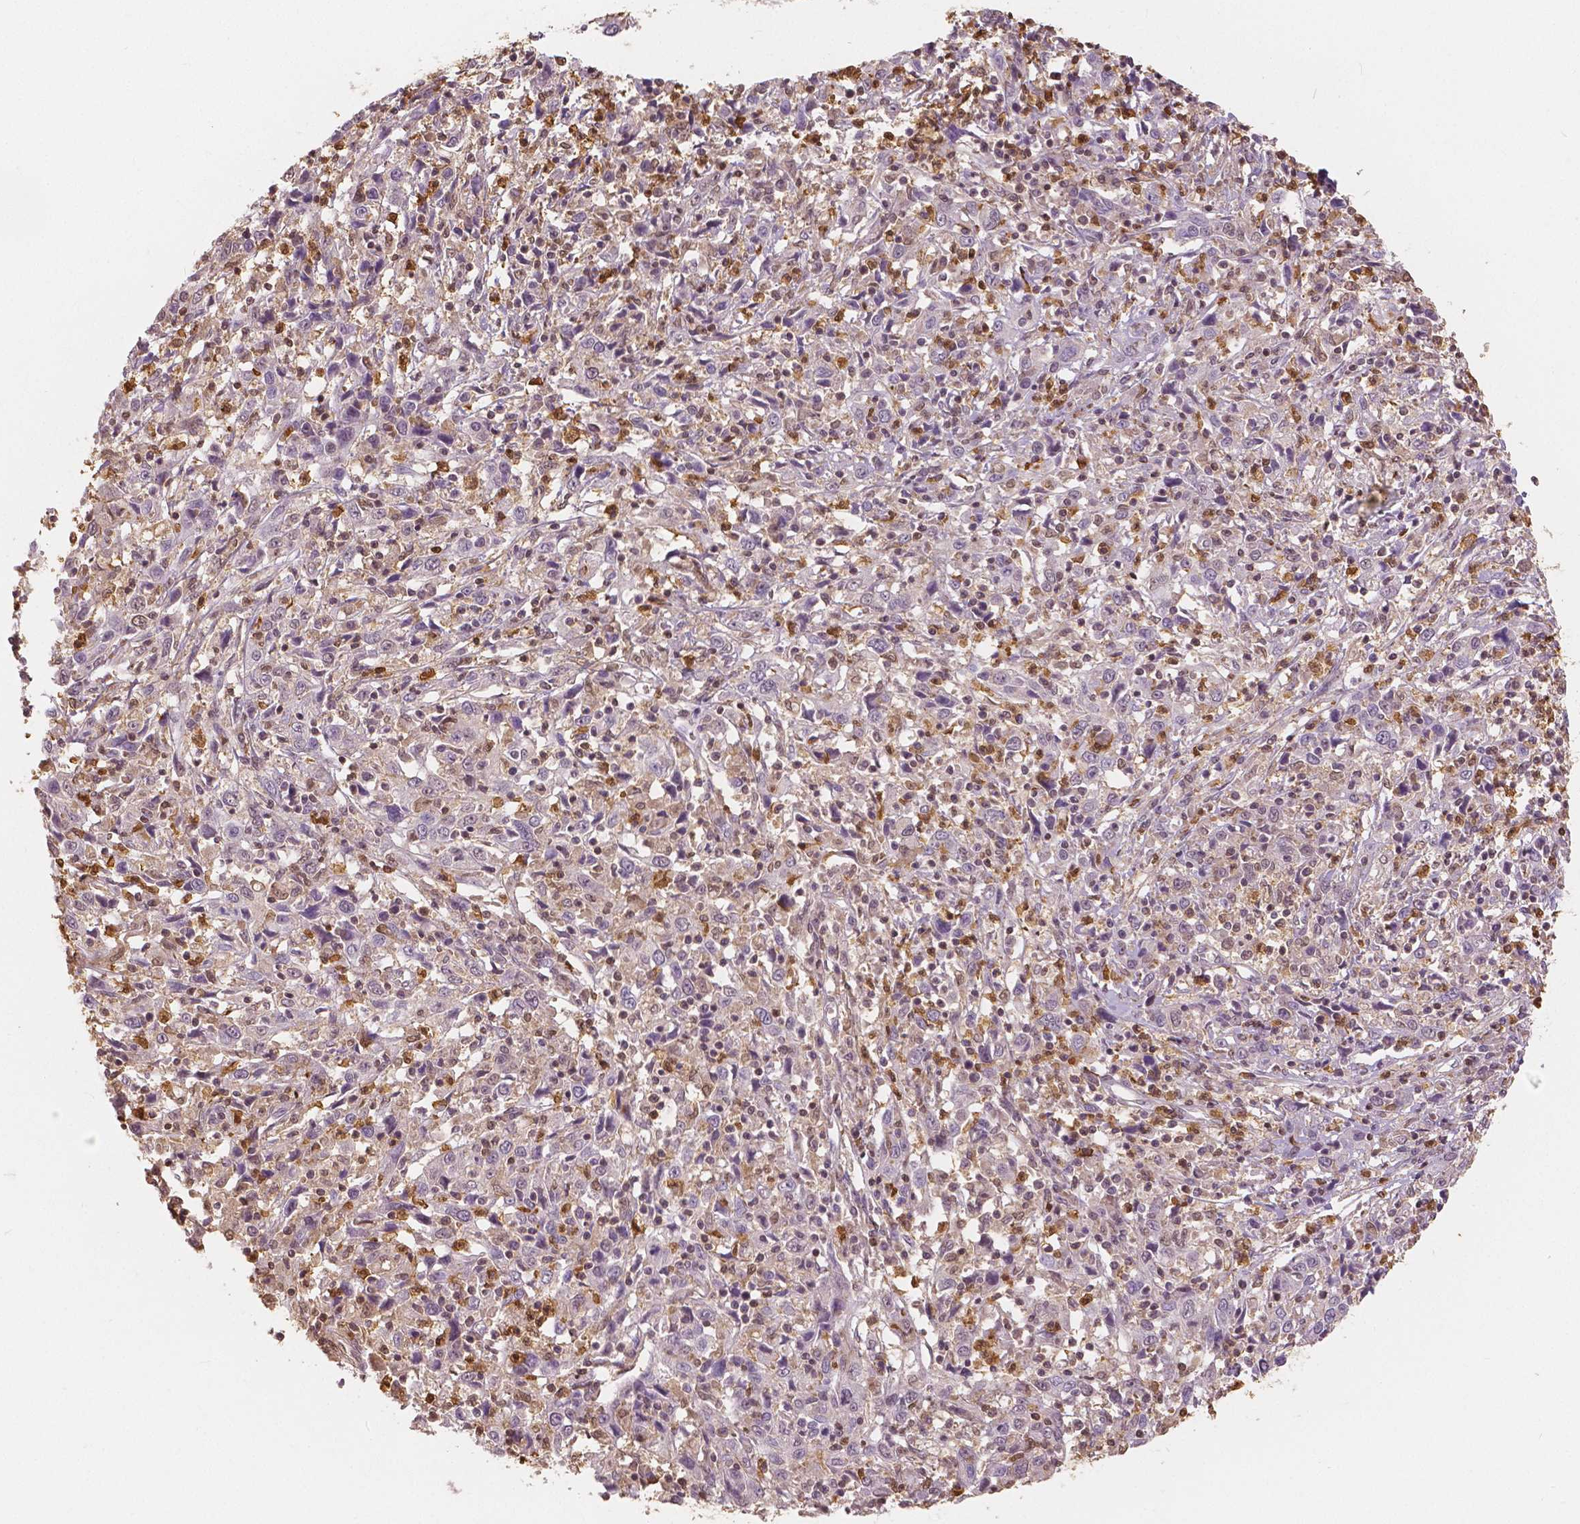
{"staining": {"intensity": "negative", "quantity": "none", "location": "none"}, "tissue": "cervical cancer", "cell_type": "Tumor cells", "image_type": "cancer", "snomed": [{"axis": "morphology", "description": "Squamous cell carcinoma, NOS"}, {"axis": "topography", "description": "Cervix"}], "caption": "Tumor cells show no significant protein positivity in cervical cancer.", "gene": "S100A4", "patient": {"sex": "female", "age": 46}}